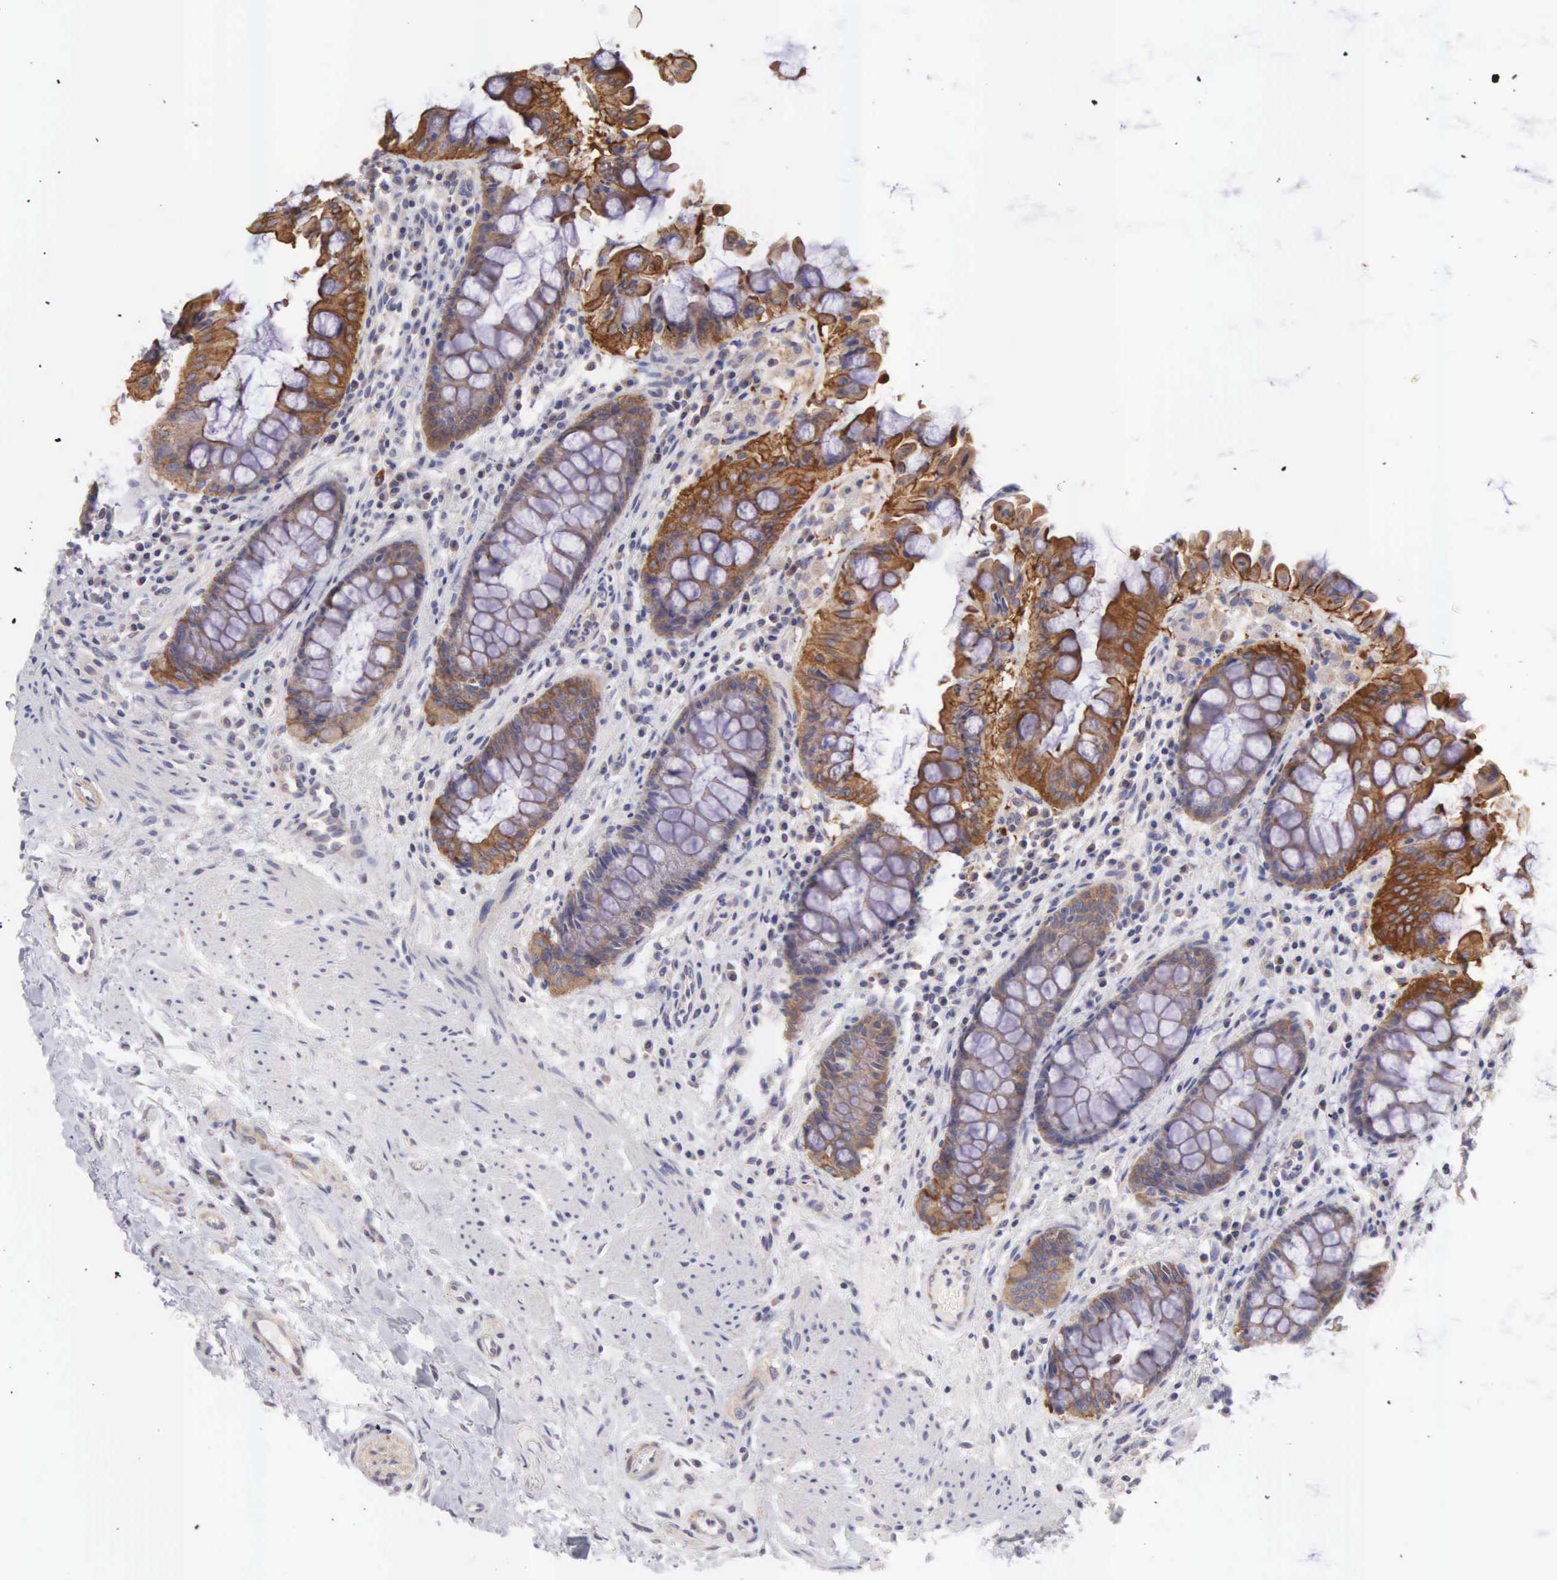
{"staining": {"intensity": "moderate", "quantity": "25%-75%", "location": "cytoplasmic/membranous"}, "tissue": "rectum", "cell_type": "Glandular cells", "image_type": "normal", "snomed": [{"axis": "morphology", "description": "Normal tissue, NOS"}, {"axis": "topography", "description": "Rectum"}], "caption": "Protein staining of unremarkable rectum reveals moderate cytoplasmic/membranous expression in approximately 25%-75% of glandular cells.", "gene": "TXLNG", "patient": {"sex": "female", "age": 75}}